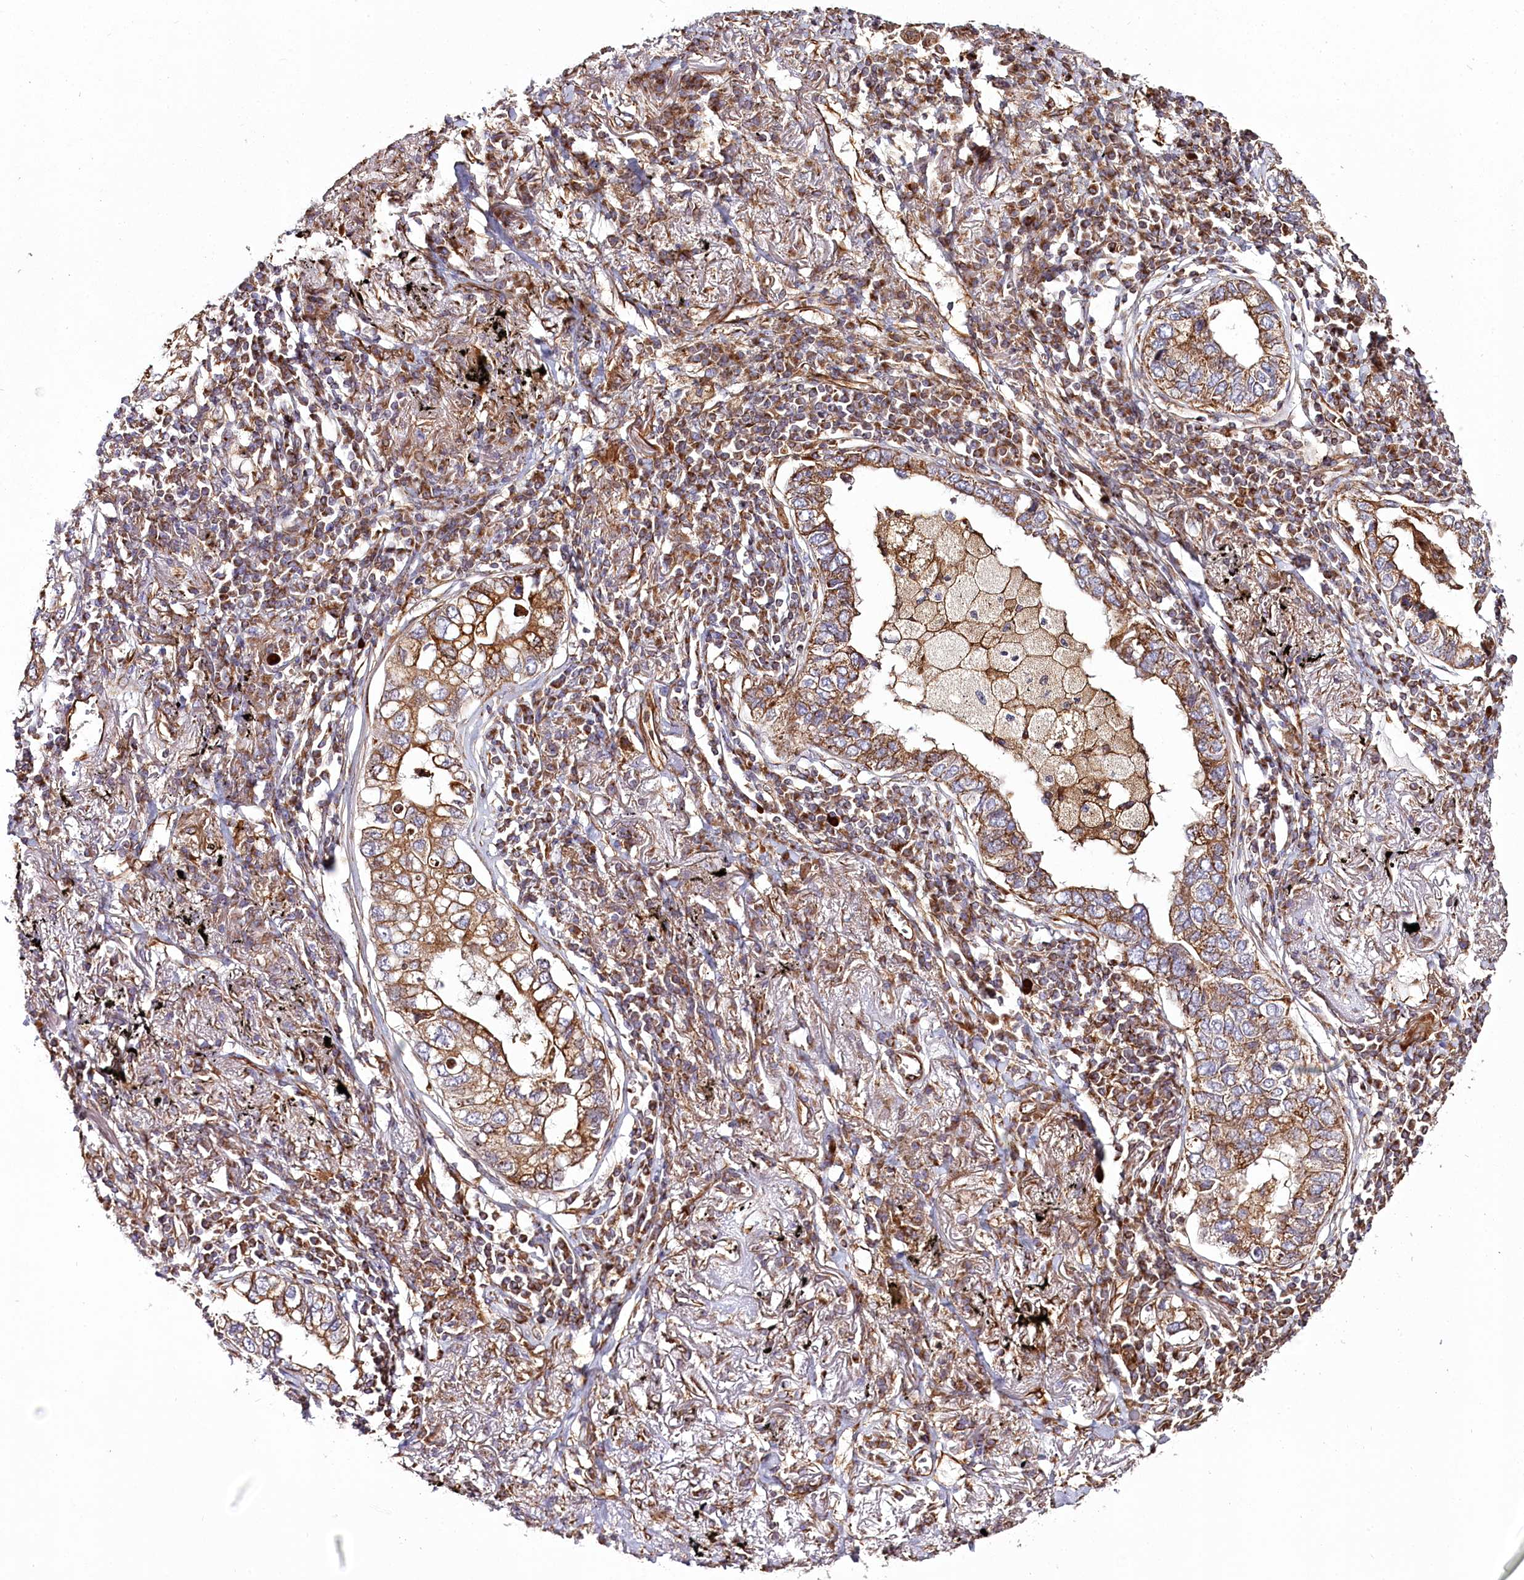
{"staining": {"intensity": "moderate", "quantity": ">75%", "location": "cytoplasmic/membranous"}, "tissue": "lung cancer", "cell_type": "Tumor cells", "image_type": "cancer", "snomed": [{"axis": "morphology", "description": "Adenocarcinoma, NOS"}, {"axis": "topography", "description": "Lung"}], "caption": "A brown stain shows moderate cytoplasmic/membranous expression of a protein in human lung cancer tumor cells.", "gene": "THUMPD3", "patient": {"sex": "male", "age": 65}}